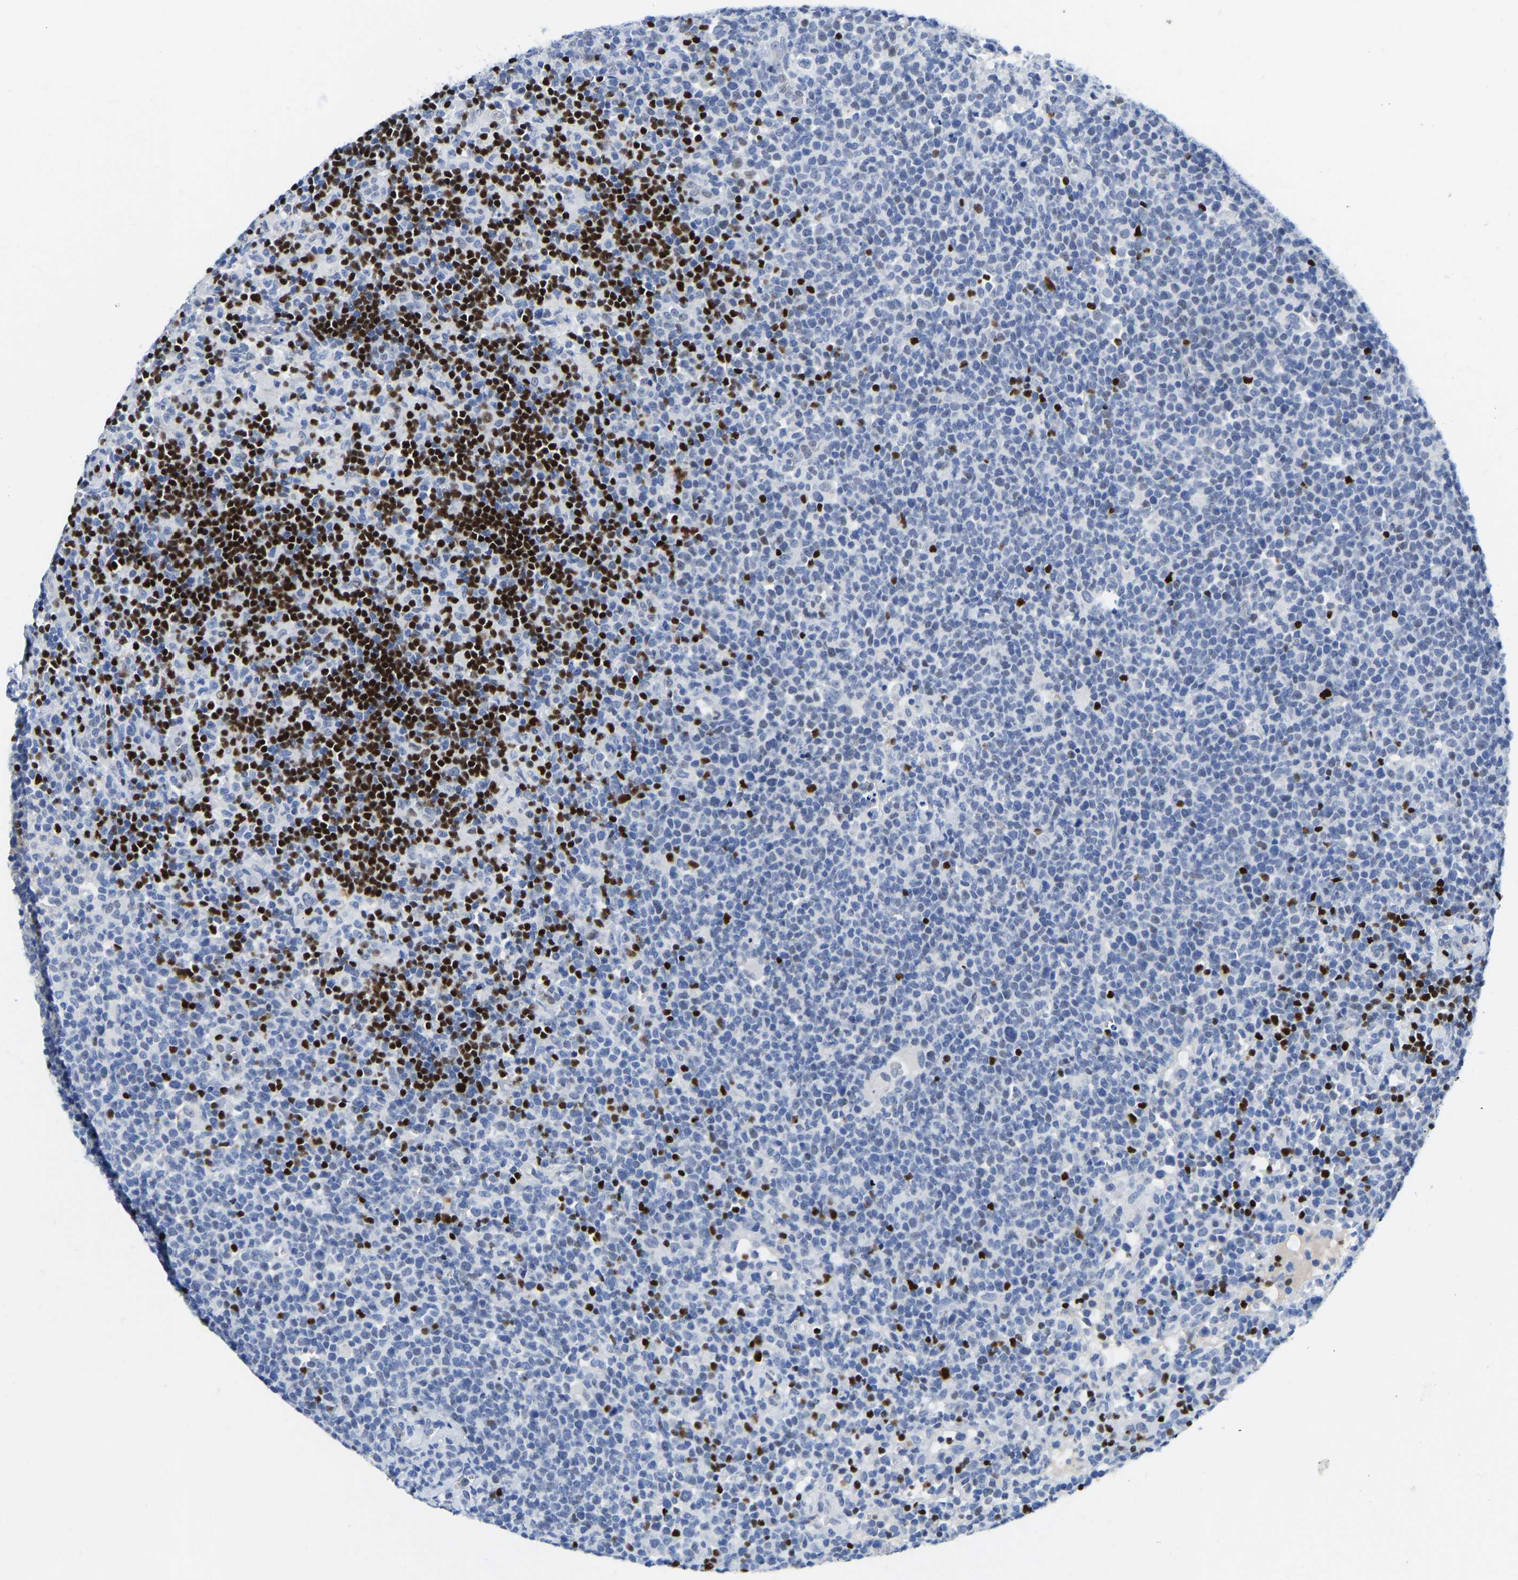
{"staining": {"intensity": "negative", "quantity": "none", "location": "none"}, "tissue": "lymphoma", "cell_type": "Tumor cells", "image_type": "cancer", "snomed": [{"axis": "morphology", "description": "Malignant lymphoma, non-Hodgkin's type, High grade"}, {"axis": "topography", "description": "Lymph node"}], "caption": "The histopathology image shows no staining of tumor cells in lymphoma.", "gene": "TCF7", "patient": {"sex": "male", "age": 61}}